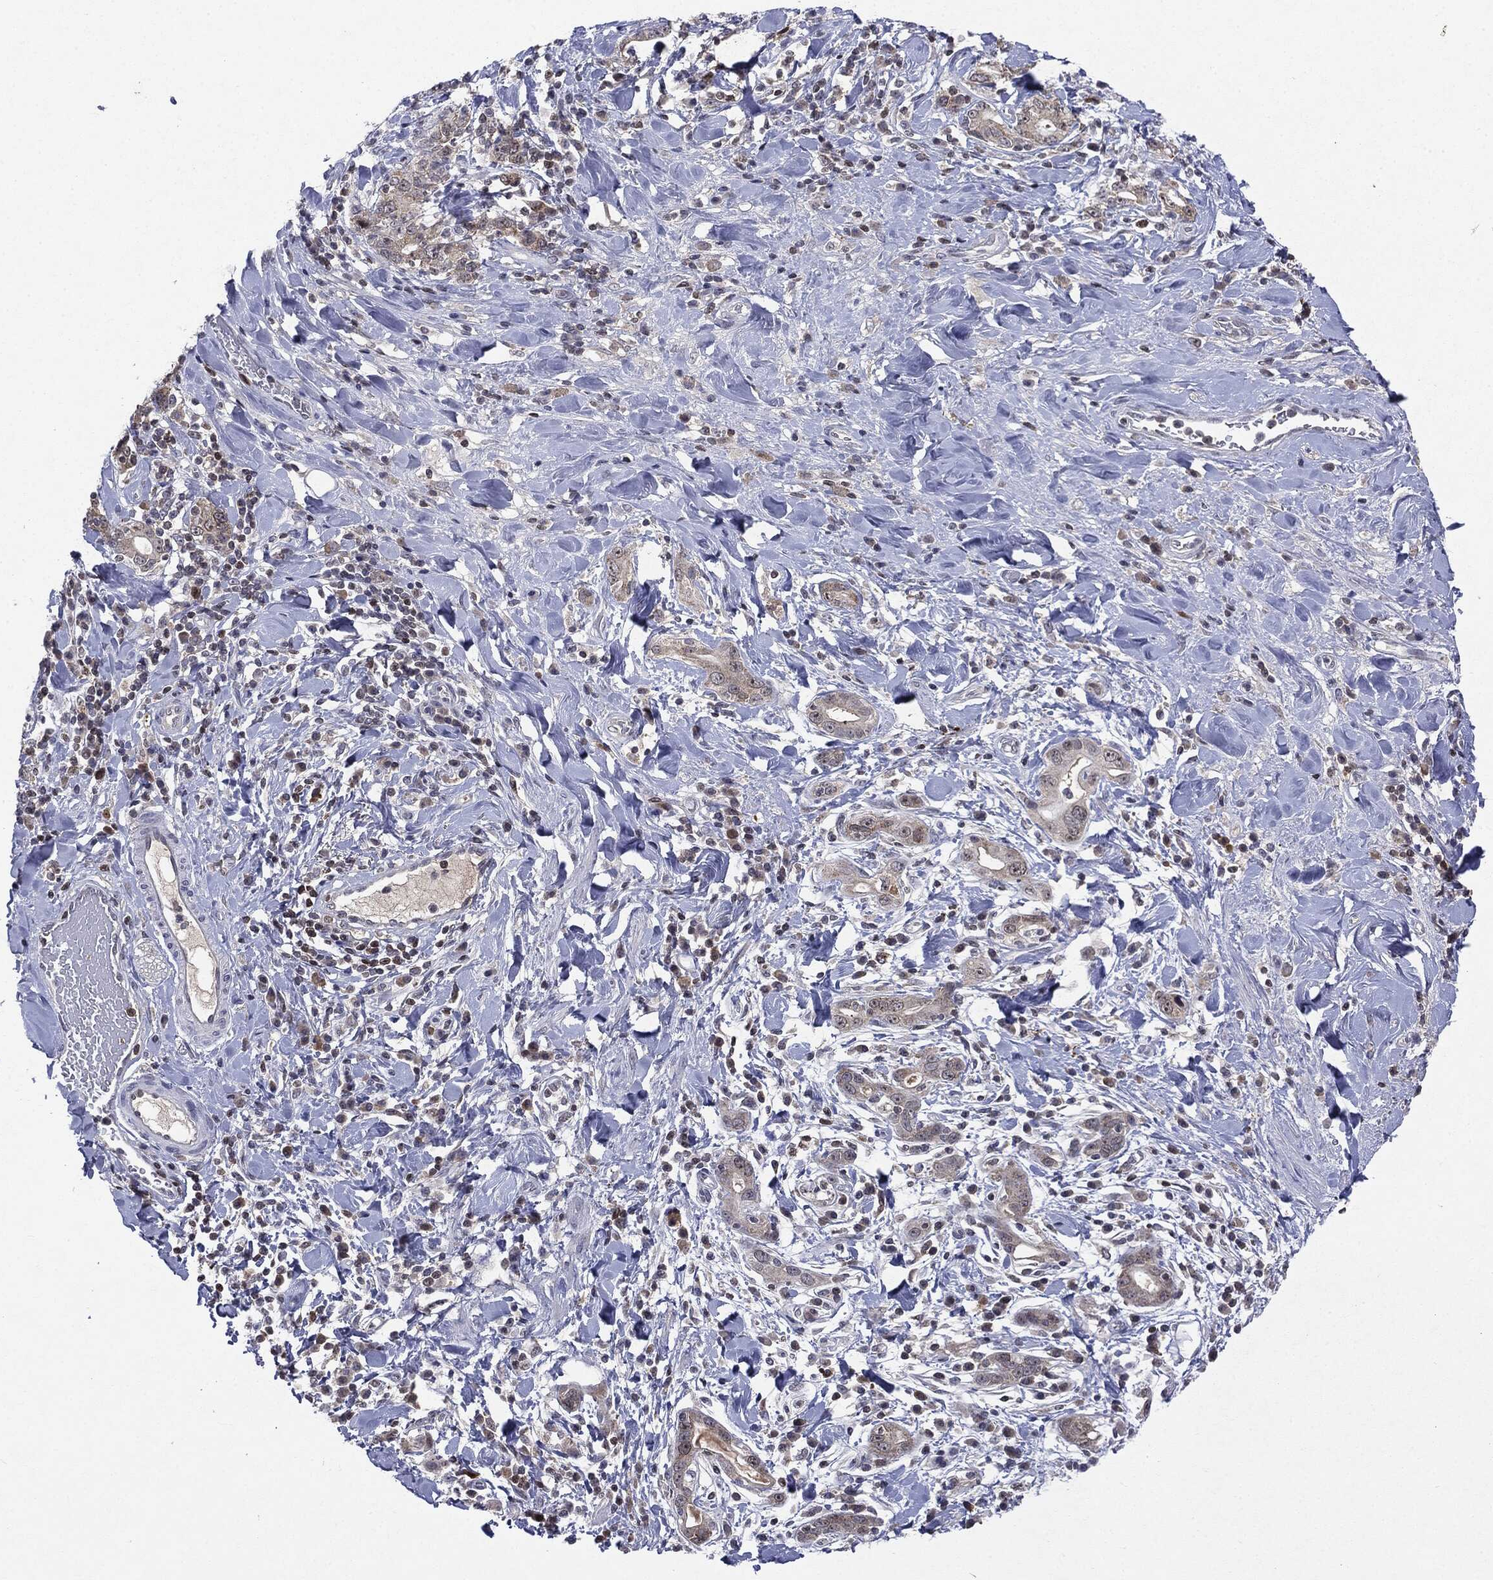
{"staining": {"intensity": "negative", "quantity": "none", "location": "none"}, "tissue": "stomach cancer", "cell_type": "Tumor cells", "image_type": "cancer", "snomed": [{"axis": "morphology", "description": "Adenocarcinoma, NOS"}, {"axis": "topography", "description": "Stomach"}], "caption": "Immunohistochemistry (IHC) image of neoplastic tissue: human stomach cancer (adenocarcinoma) stained with DAB shows no significant protein positivity in tumor cells. The staining is performed using DAB brown chromogen with nuclei counter-stained in using hematoxylin.", "gene": "KIF2C", "patient": {"sex": "male", "age": 79}}